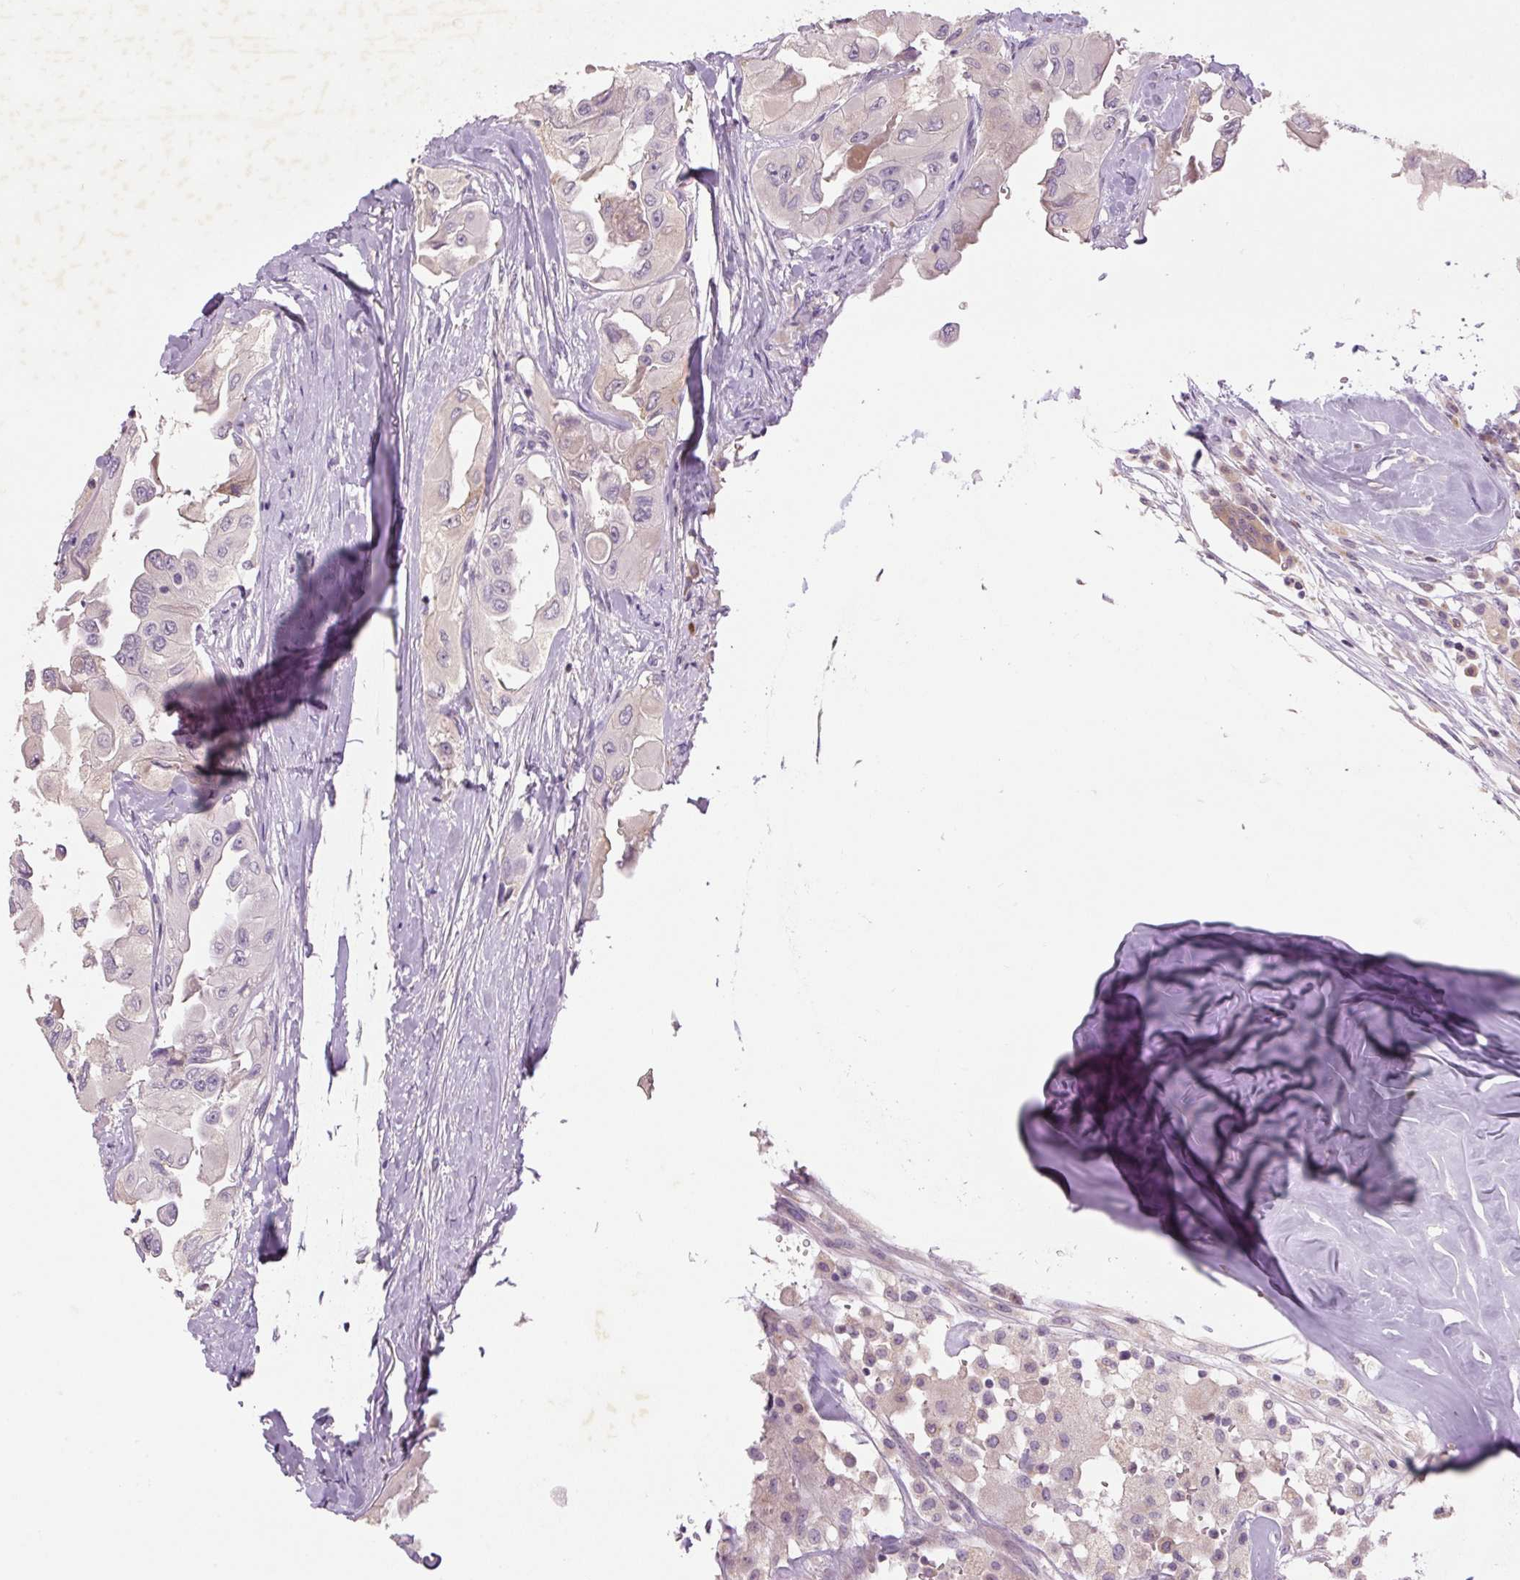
{"staining": {"intensity": "moderate", "quantity": "<25%", "location": "cytoplasmic/membranous"}, "tissue": "thyroid cancer", "cell_type": "Tumor cells", "image_type": "cancer", "snomed": [{"axis": "morphology", "description": "Normal tissue, NOS"}, {"axis": "morphology", "description": "Papillary adenocarcinoma, NOS"}, {"axis": "topography", "description": "Thyroid gland"}], "caption": "Immunohistochemical staining of human thyroid cancer reveals low levels of moderate cytoplasmic/membranous expression in approximately <25% of tumor cells.", "gene": "TMEM100", "patient": {"sex": "female", "age": 59}}